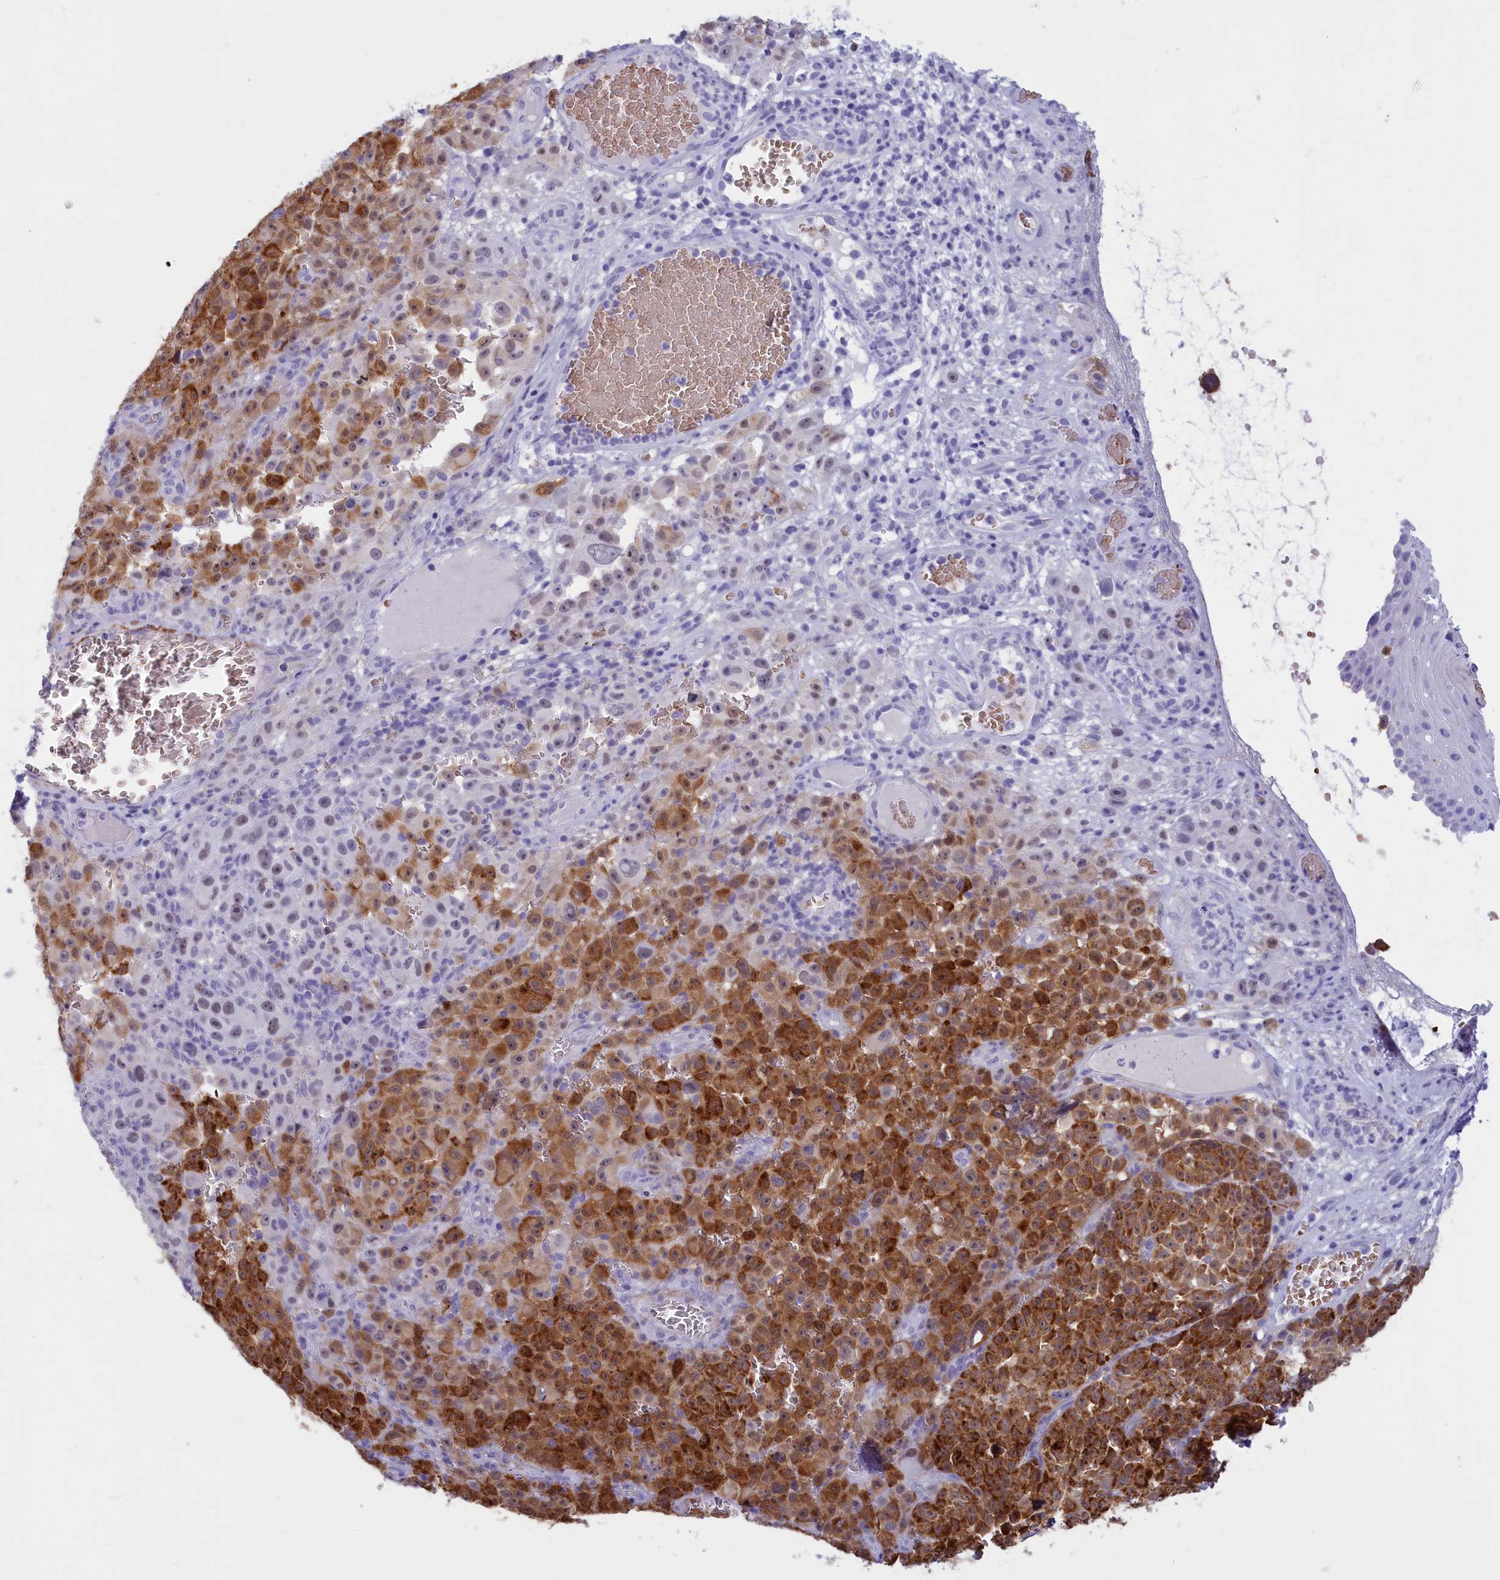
{"staining": {"intensity": "strong", "quantity": ">75%", "location": "cytoplasmic/membranous"}, "tissue": "melanoma", "cell_type": "Tumor cells", "image_type": "cancer", "snomed": [{"axis": "morphology", "description": "Malignant melanoma, NOS"}, {"axis": "topography", "description": "Skin"}], "caption": "The photomicrograph exhibits staining of melanoma, revealing strong cytoplasmic/membranous protein staining (brown color) within tumor cells.", "gene": "GAPDHS", "patient": {"sex": "female", "age": 82}}